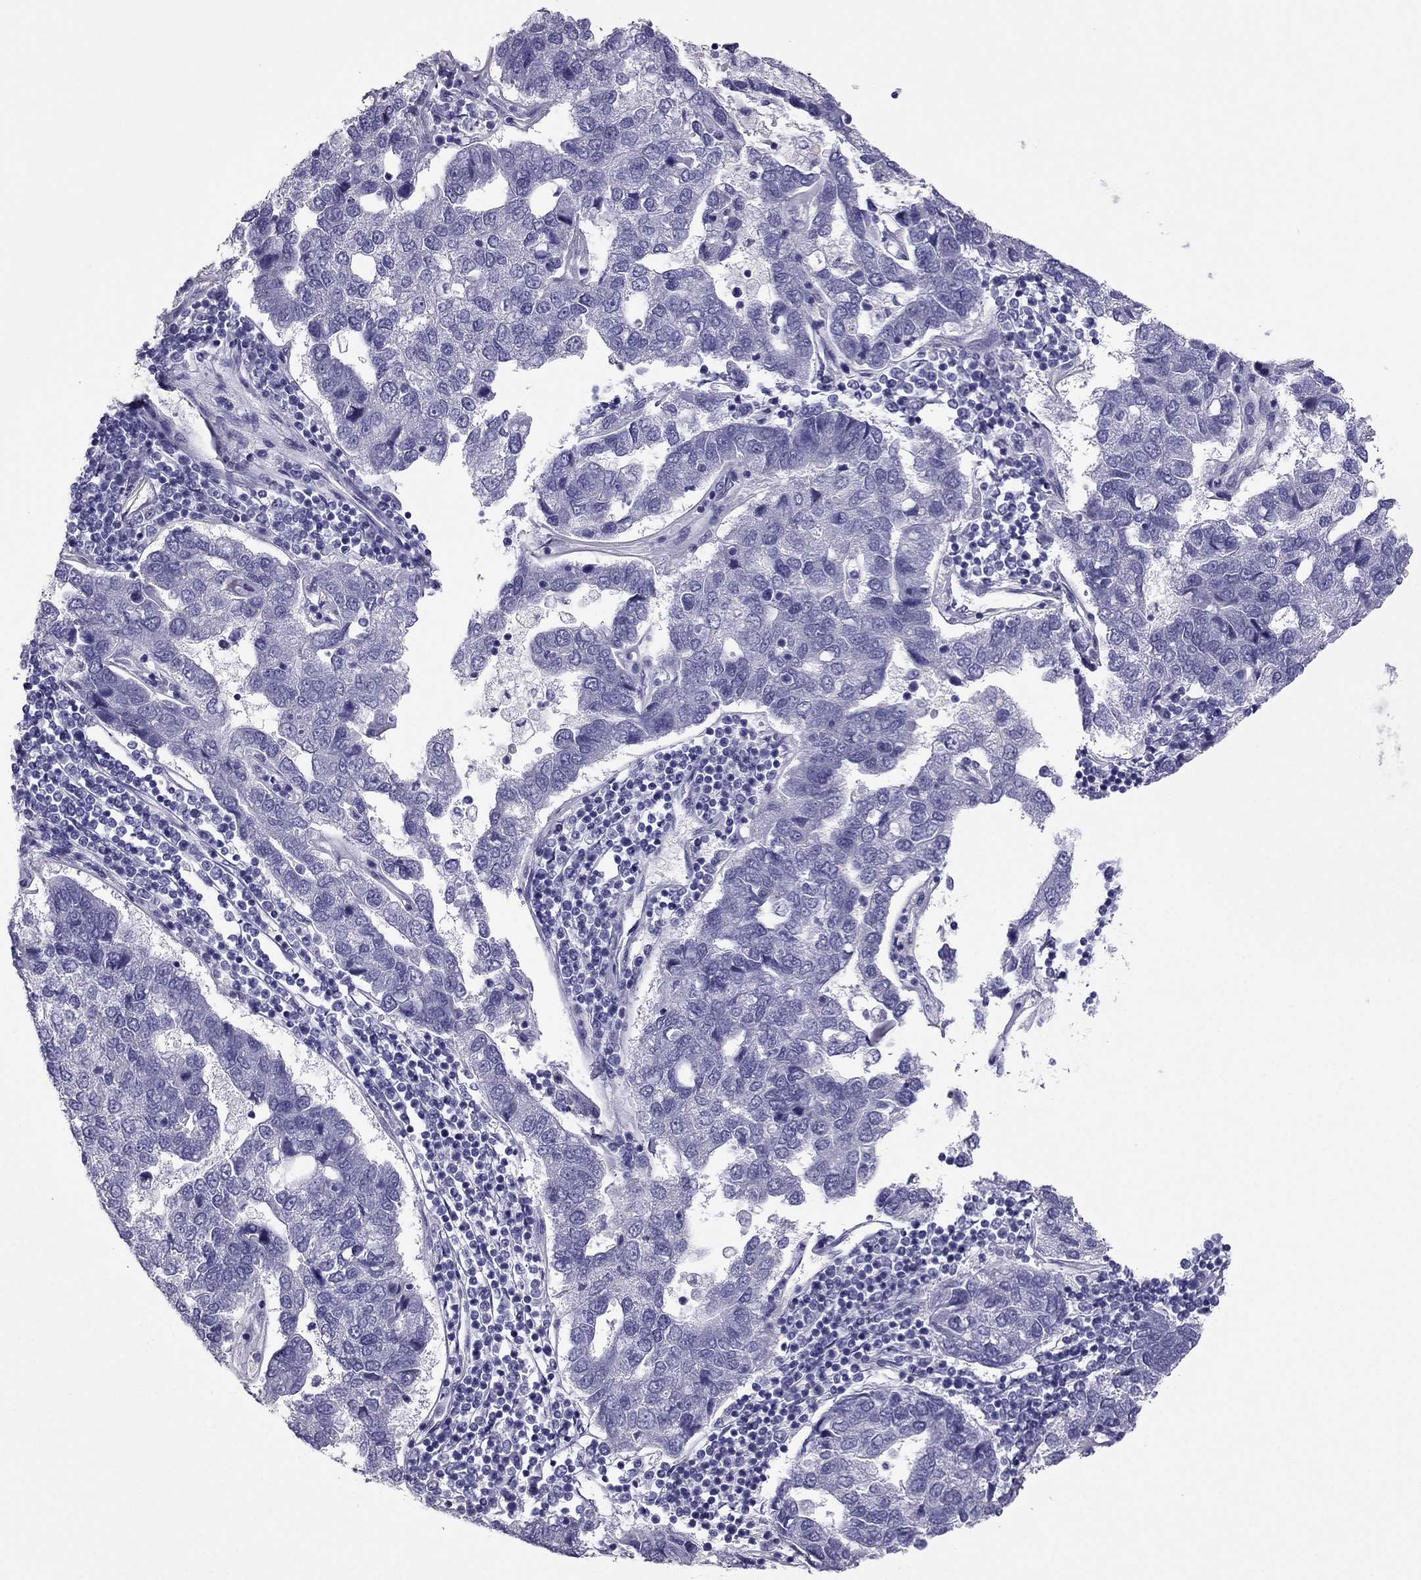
{"staining": {"intensity": "negative", "quantity": "none", "location": "none"}, "tissue": "pancreatic cancer", "cell_type": "Tumor cells", "image_type": "cancer", "snomed": [{"axis": "morphology", "description": "Adenocarcinoma, NOS"}, {"axis": "topography", "description": "Pancreas"}], "caption": "There is no significant staining in tumor cells of pancreatic adenocarcinoma.", "gene": "PDE6A", "patient": {"sex": "female", "age": 61}}